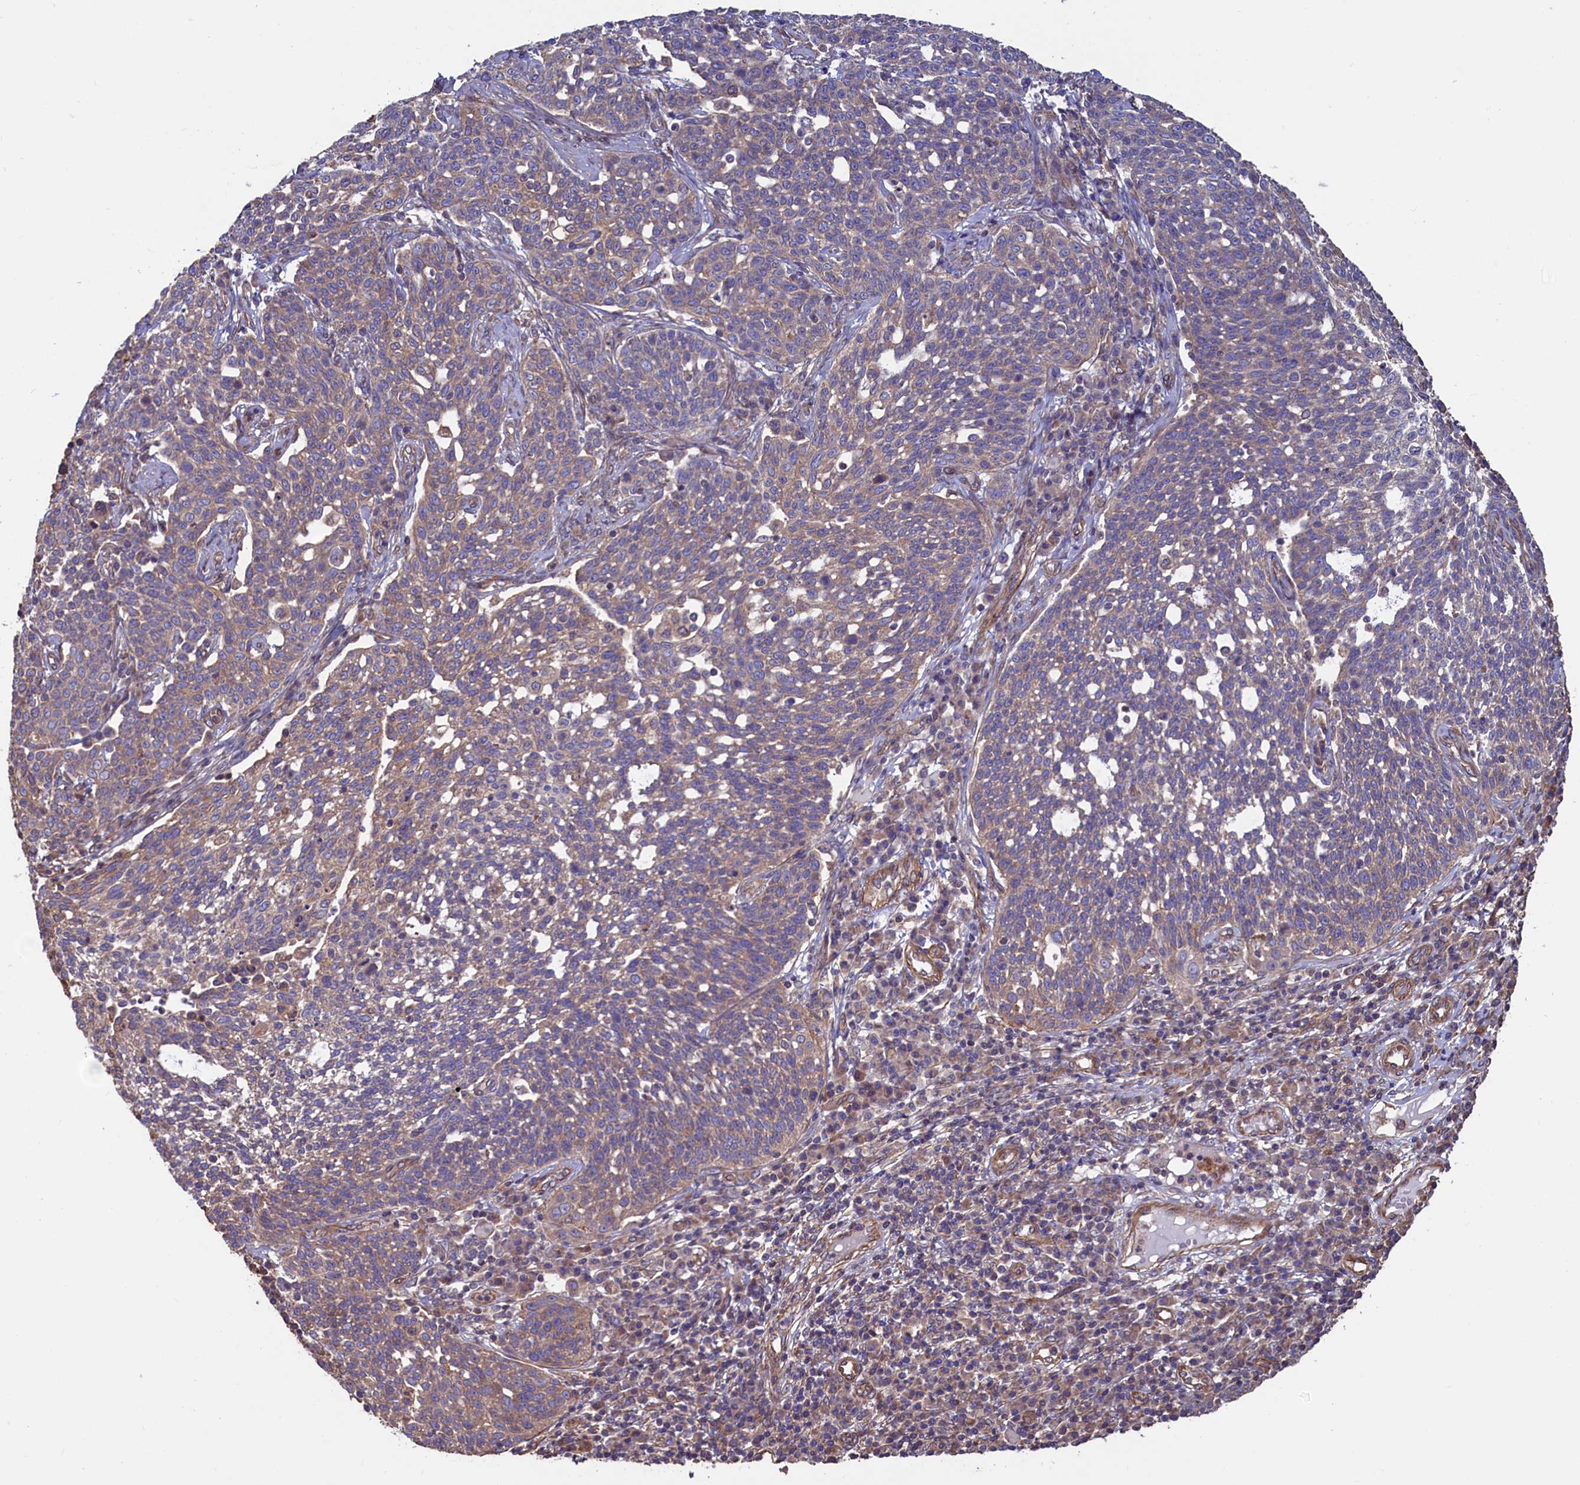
{"staining": {"intensity": "weak", "quantity": "<25%", "location": "cytoplasmic/membranous"}, "tissue": "cervical cancer", "cell_type": "Tumor cells", "image_type": "cancer", "snomed": [{"axis": "morphology", "description": "Squamous cell carcinoma, NOS"}, {"axis": "topography", "description": "Cervix"}], "caption": "A histopathology image of human squamous cell carcinoma (cervical) is negative for staining in tumor cells.", "gene": "ATXN2L", "patient": {"sex": "female", "age": 34}}